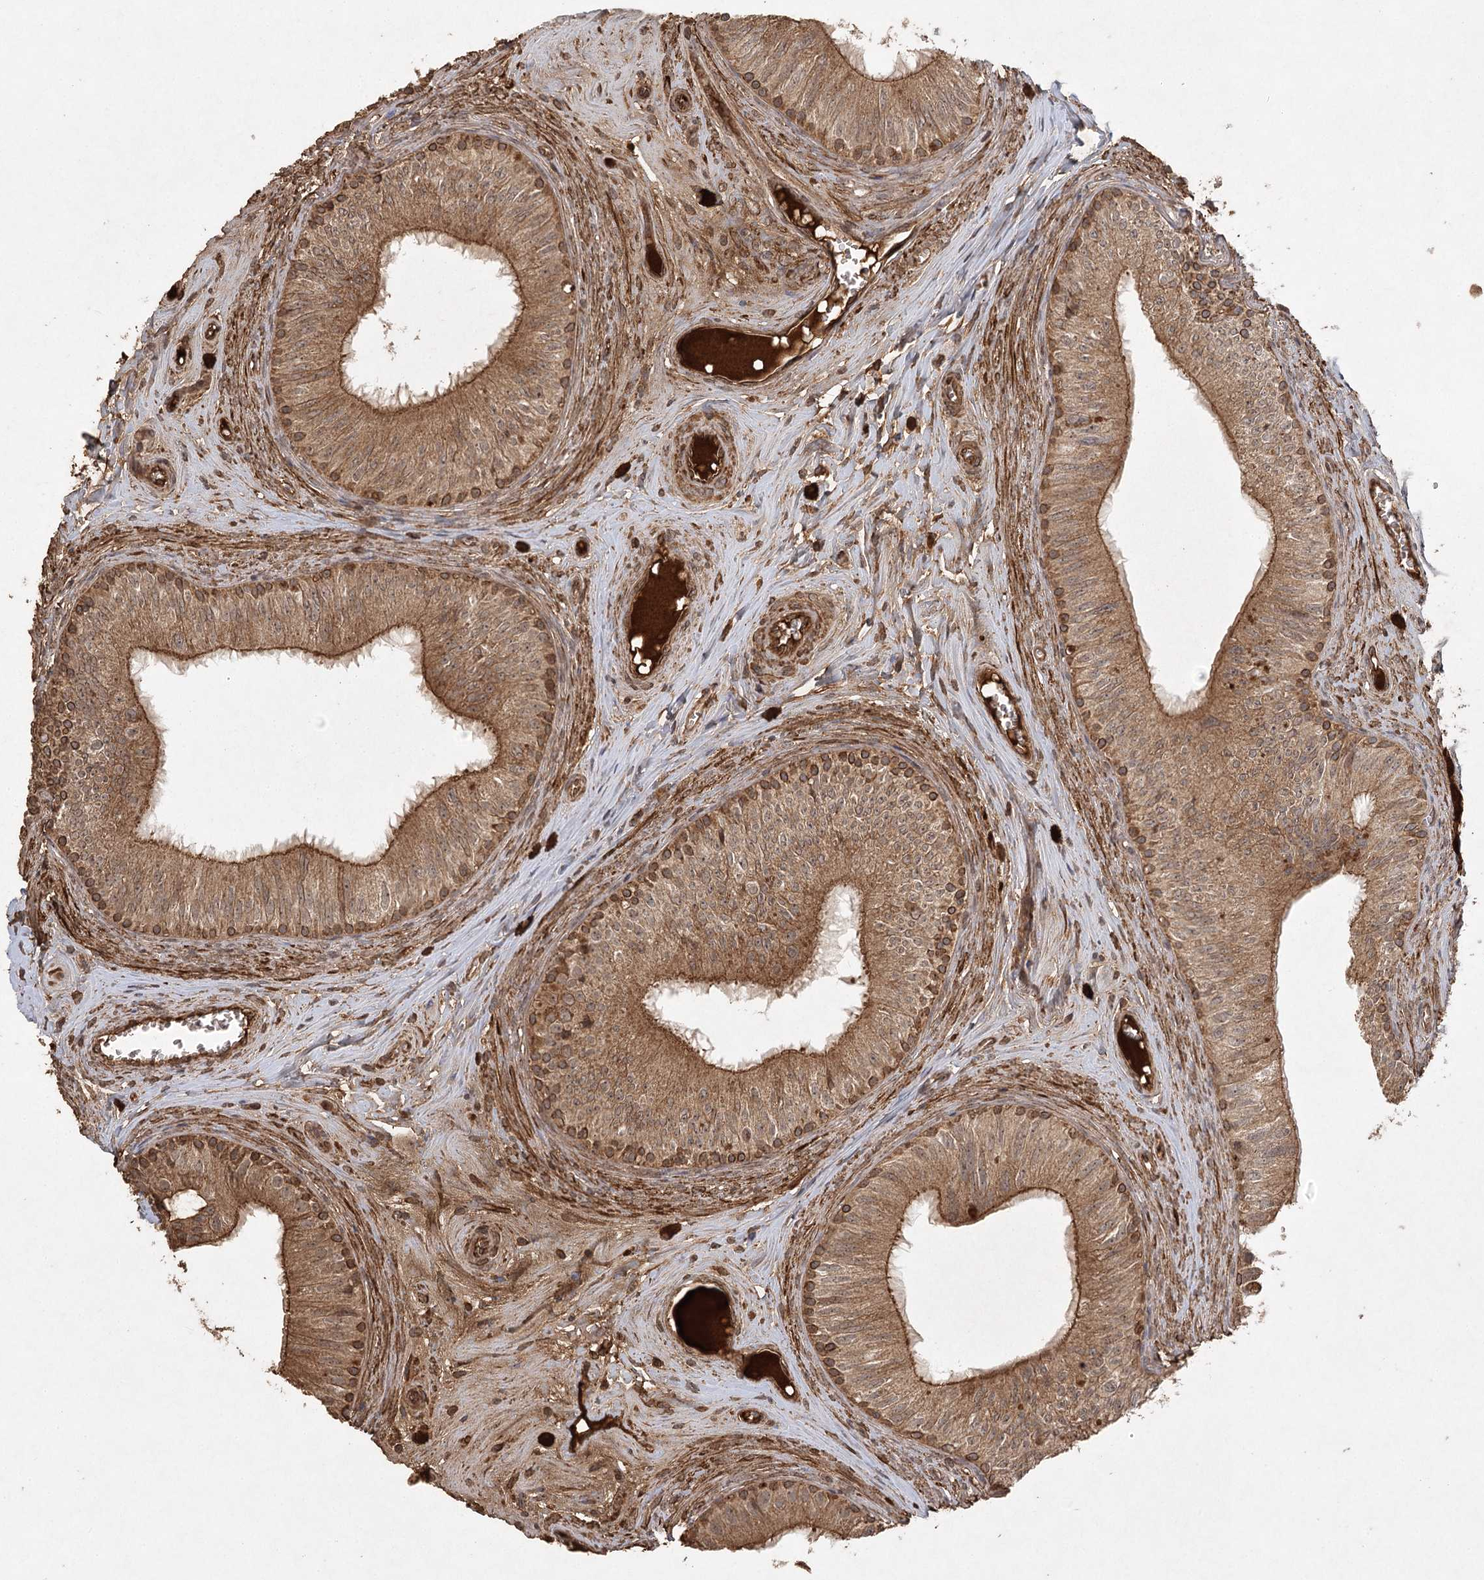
{"staining": {"intensity": "moderate", "quantity": ">75%", "location": "cytoplasmic/membranous"}, "tissue": "epididymis", "cell_type": "Glandular cells", "image_type": "normal", "snomed": [{"axis": "morphology", "description": "Normal tissue, NOS"}, {"axis": "topography", "description": "Epididymis"}], "caption": "Epididymis stained with DAB IHC demonstrates medium levels of moderate cytoplasmic/membranous staining in approximately >75% of glandular cells. (DAB IHC, brown staining for protein, blue staining for nuclei).", "gene": "ARL13A", "patient": {"sex": "male", "age": 46}}